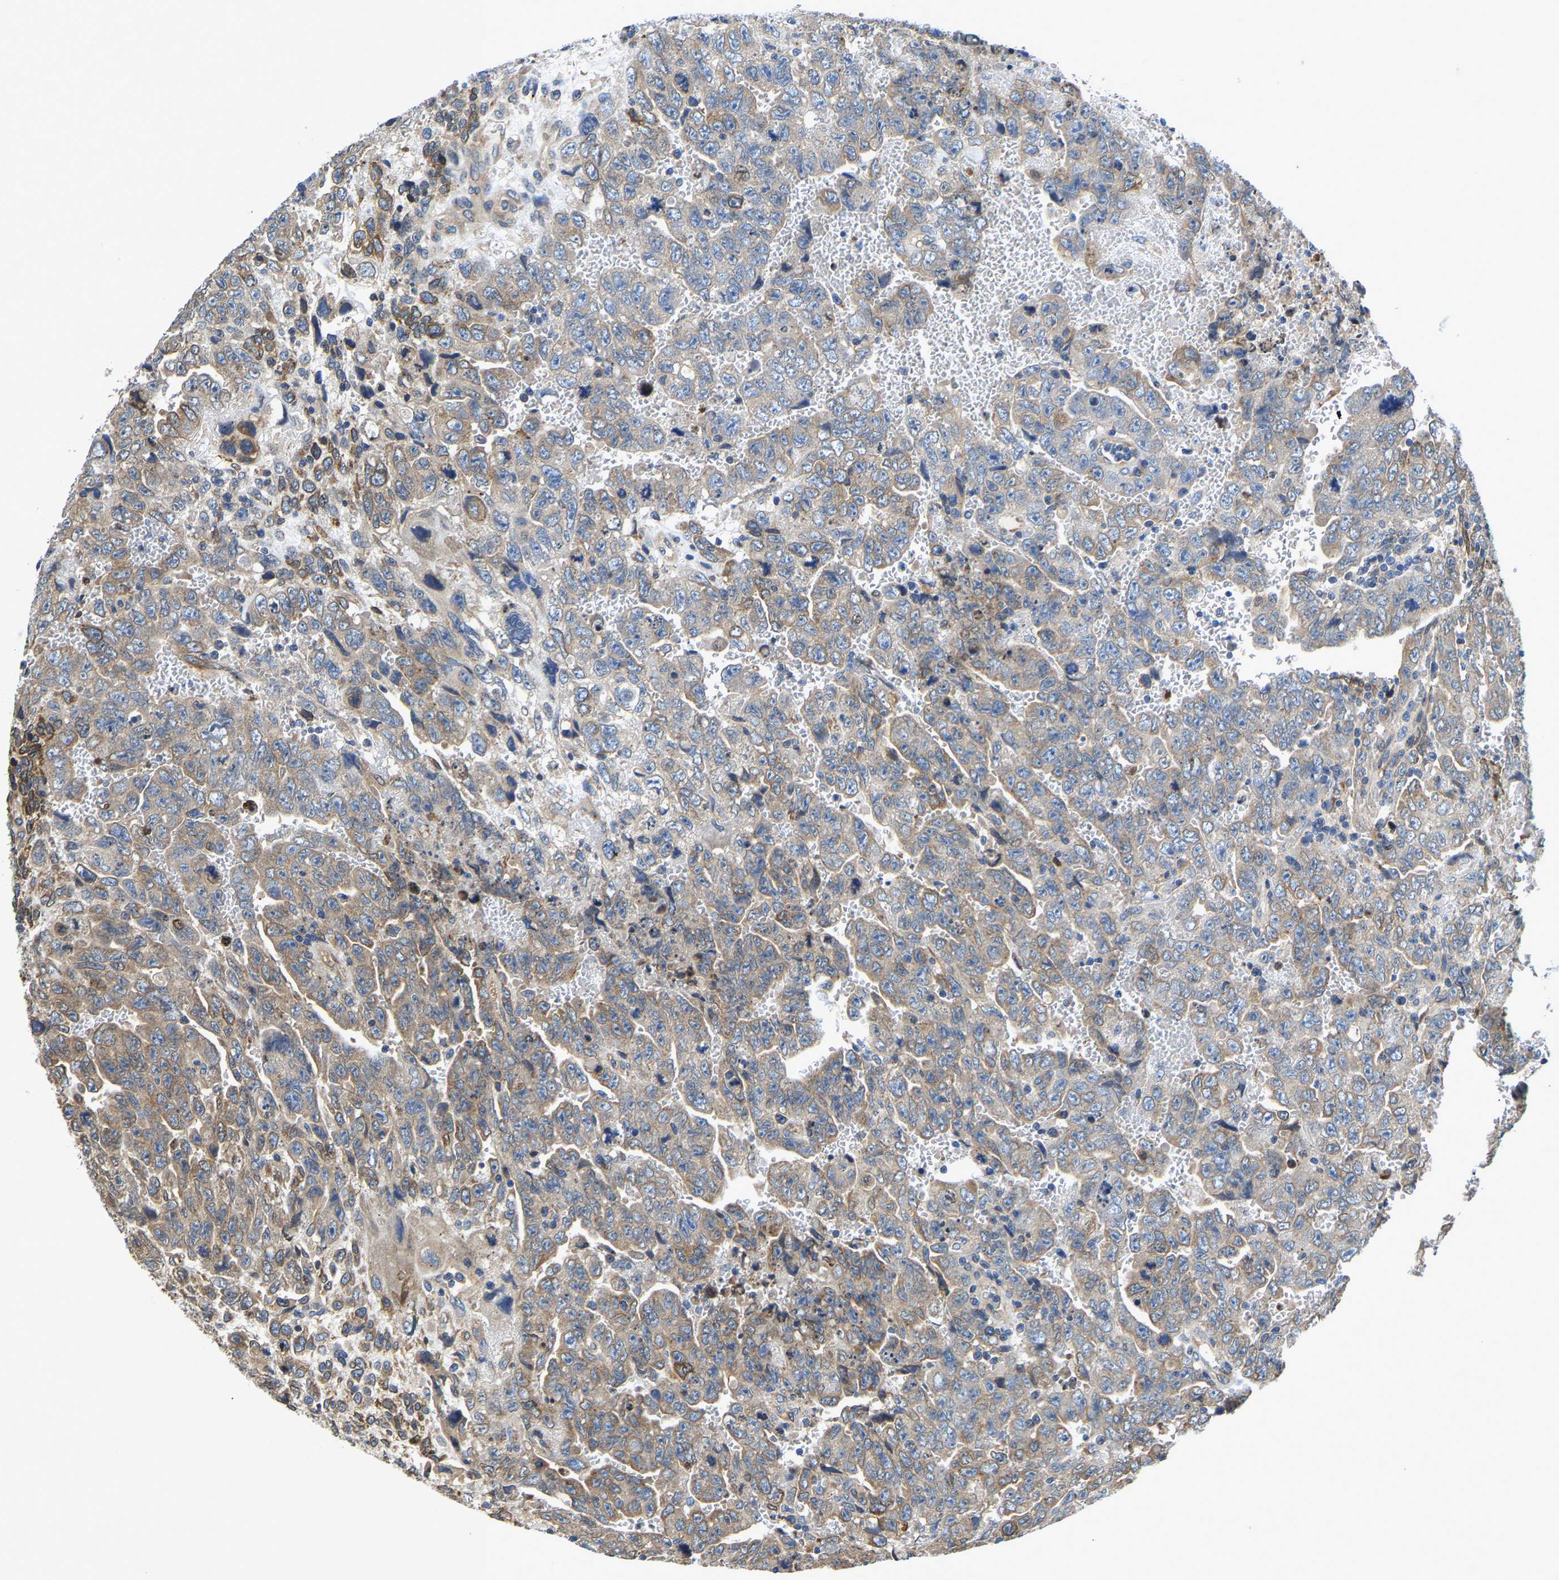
{"staining": {"intensity": "moderate", "quantity": "25%-75%", "location": "cytoplasmic/membranous"}, "tissue": "testis cancer", "cell_type": "Tumor cells", "image_type": "cancer", "snomed": [{"axis": "morphology", "description": "Carcinoma, Embryonal, NOS"}, {"axis": "topography", "description": "Testis"}], "caption": "Immunohistochemistry histopathology image of neoplastic tissue: human testis cancer stained using IHC displays medium levels of moderate protein expression localized specifically in the cytoplasmic/membranous of tumor cells, appearing as a cytoplasmic/membranous brown color.", "gene": "ARL6IP5", "patient": {"sex": "male", "age": 28}}